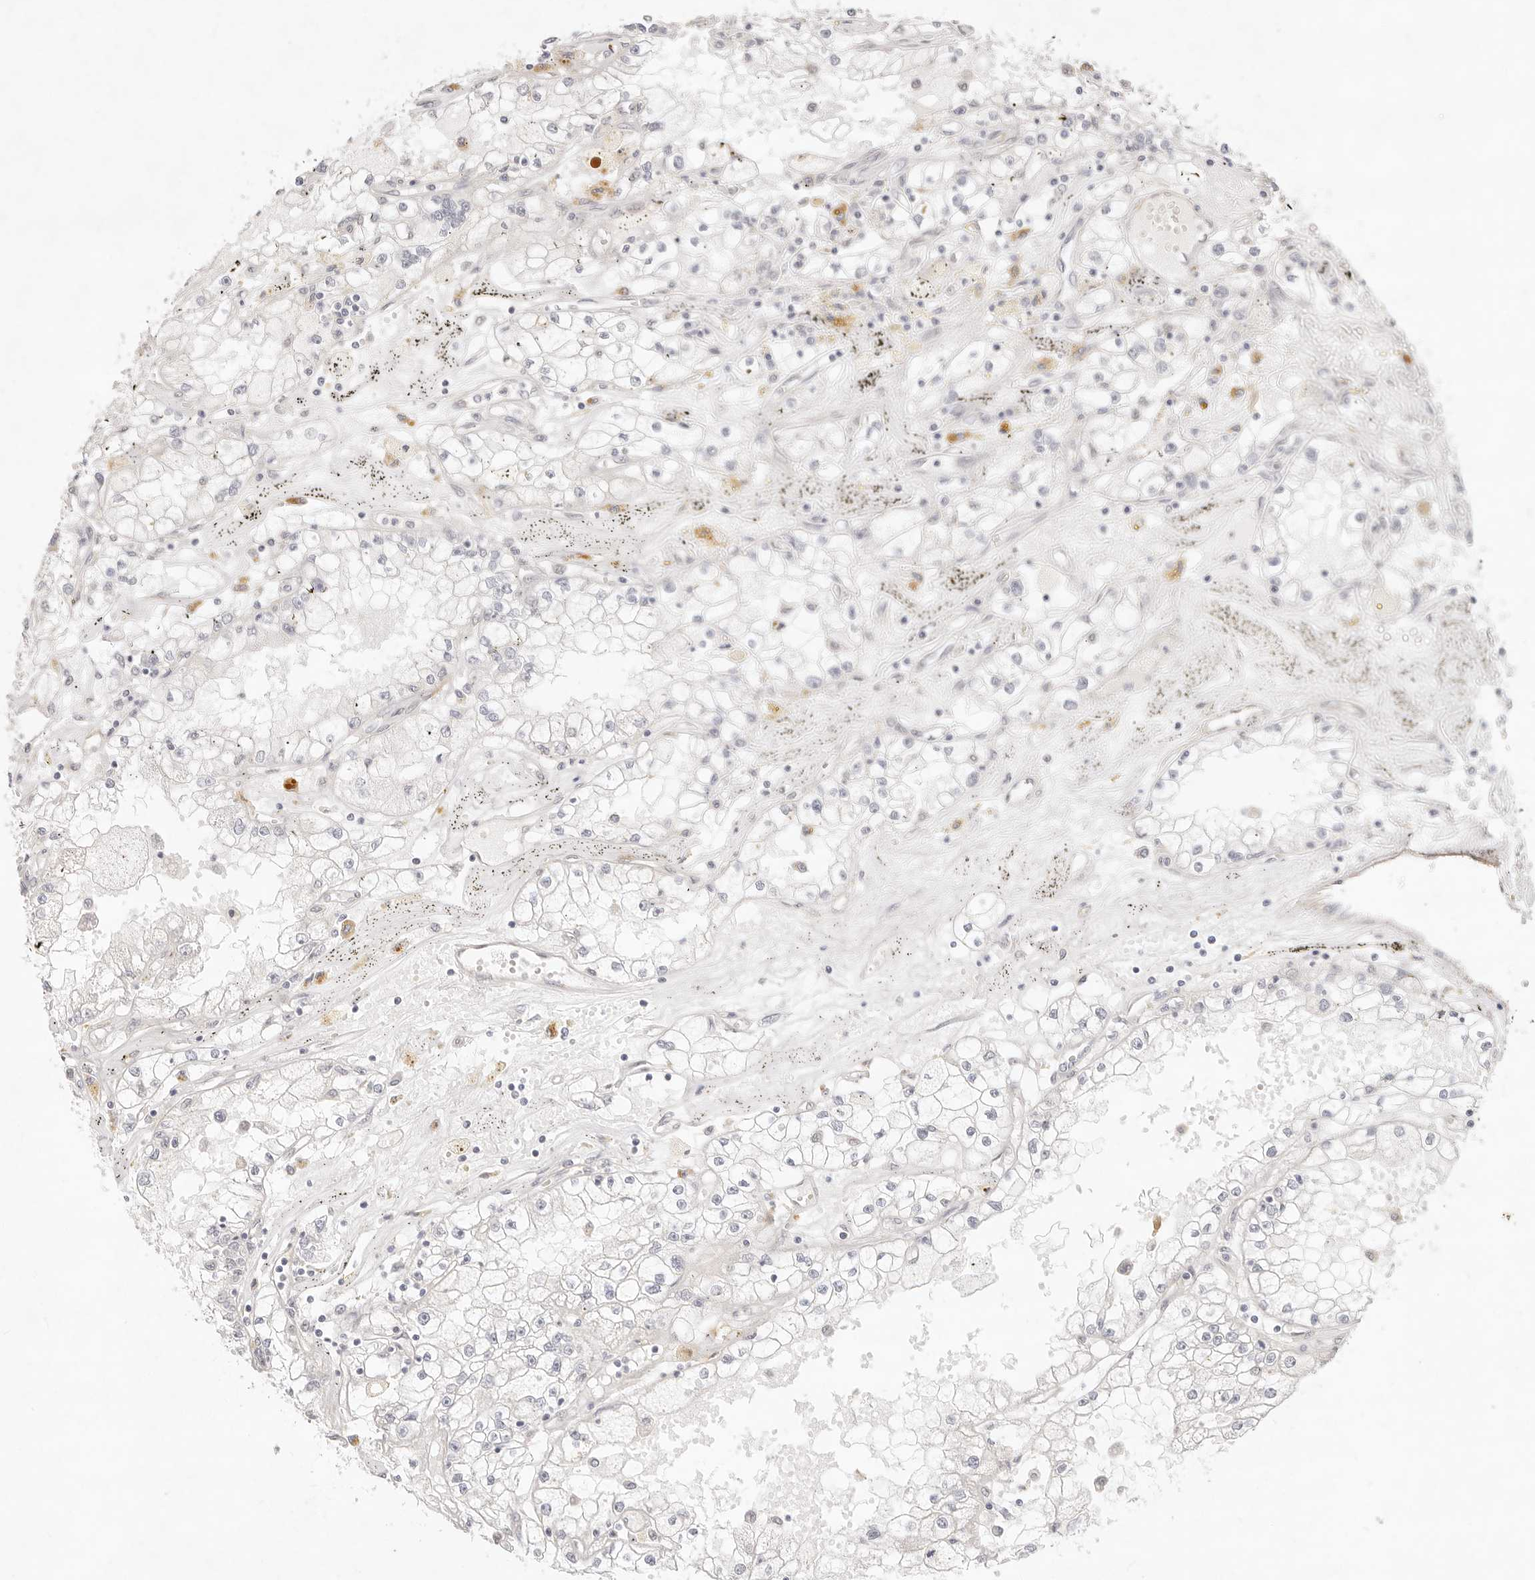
{"staining": {"intensity": "negative", "quantity": "none", "location": "none"}, "tissue": "renal cancer", "cell_type": "Tumor cells", "image_type": "cancer", "snomed": [{"axis": "morphology", "description": "Adenocarcinoma, NOS"}, {"axis": "topography", "description": "Kidney"}], "caption": "Immunohistochemical staining of renal cancer (adenocarcinoma) demonstrates no significant positivity in tumor cells.", "gene": "GPR156", "patient": {"sex": "male", "age": 56}}